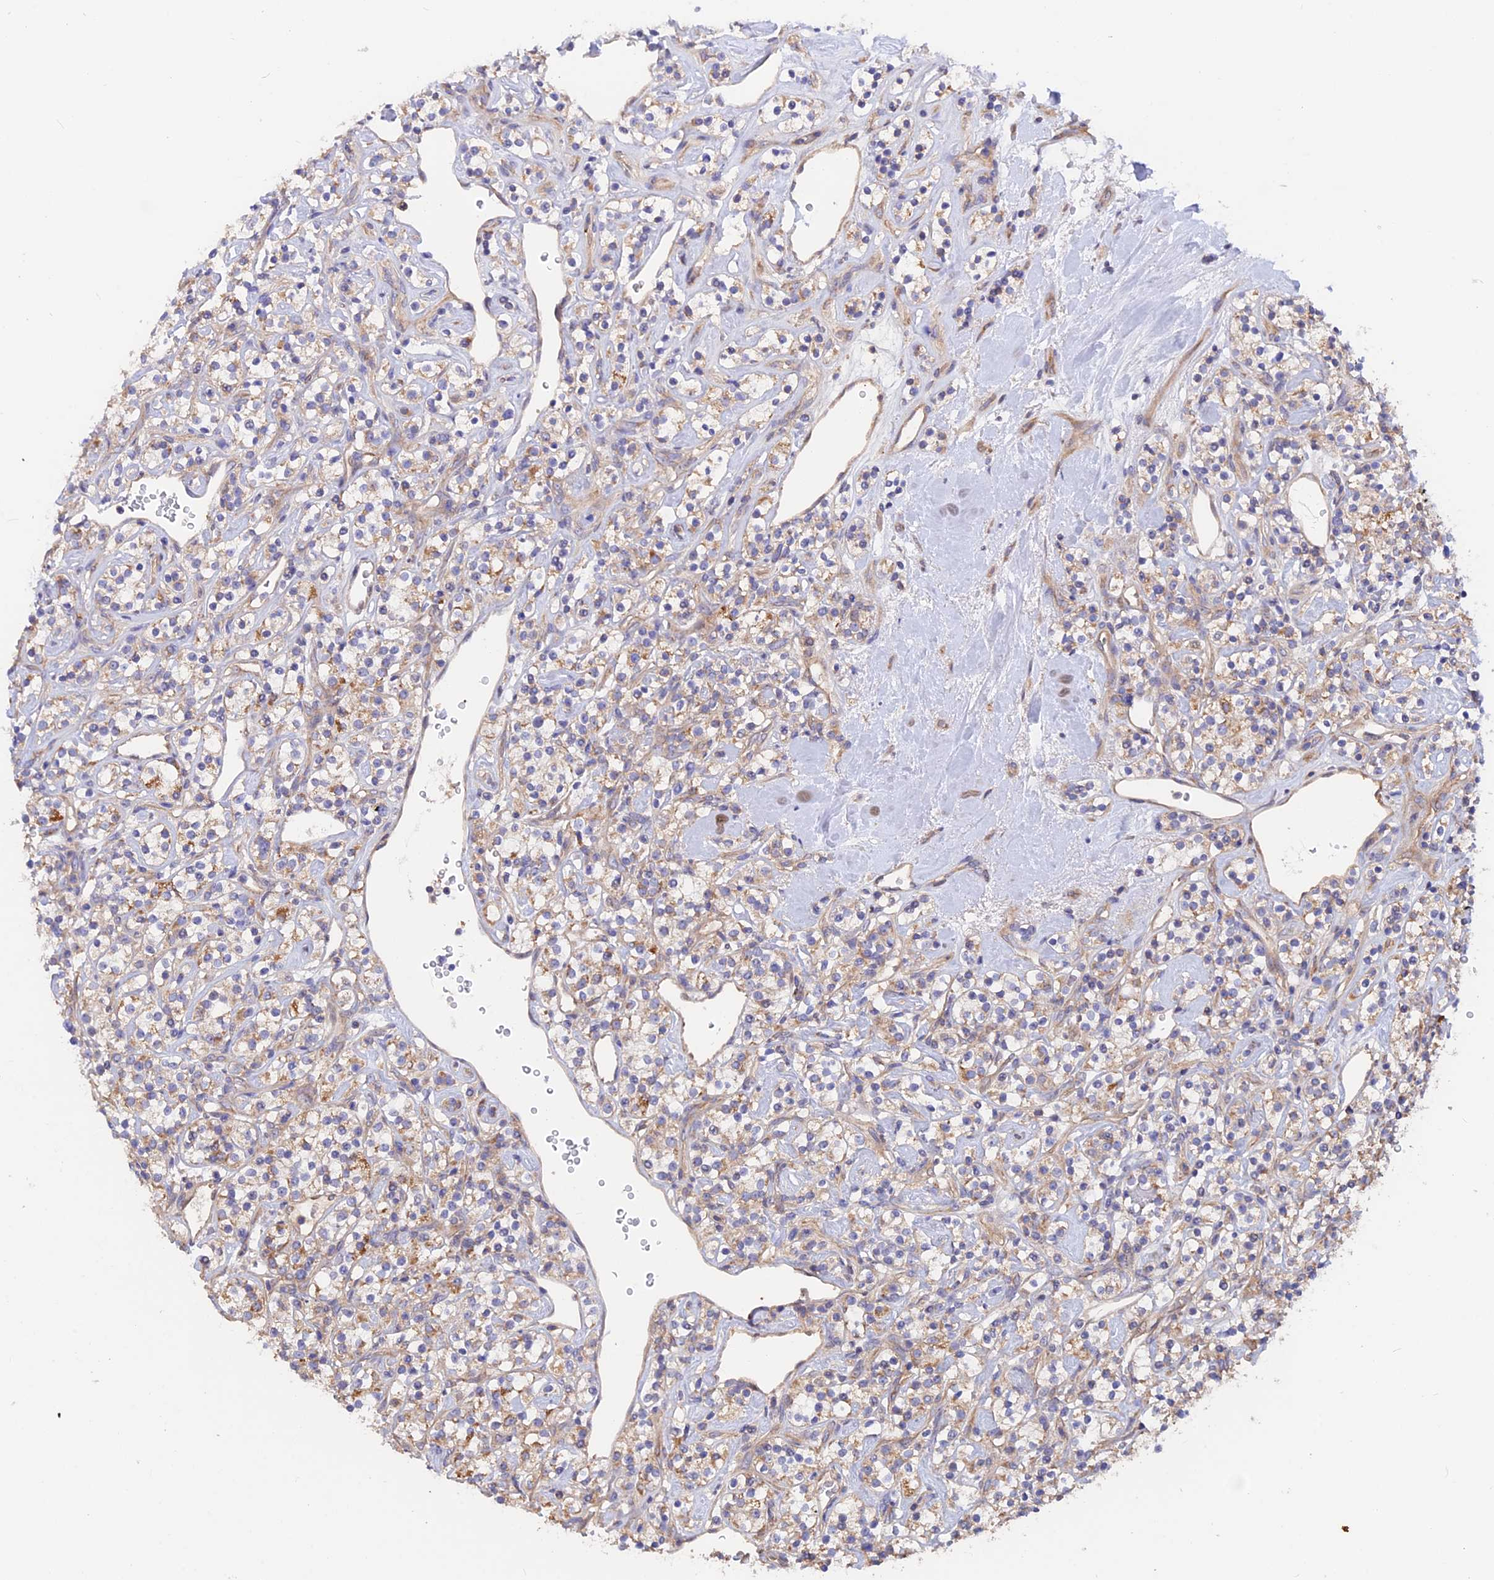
{"staining": {"intensity": "moderate", "quantity": ">75%", "location": "cytoplasmic/membranous"}, "tissue": "renal cancer", "cell_type": "Tumor cells", "image_type": "cancer", "snomed": [{"axis": "morphology", "description": "Adenocarcinoma, NOS"}, {"axis": "topography", "description": "Kidney"}], "caption": "Immunohistochemical staining of renal cancer exhibits medium levels of moderate cytoplasmic/membranous protein positivity in about >75% of tumor cells. (DAB IHC, brown staining for protein, blue staining for nuclei).", "gene": "HYCC1", "patient": {"sex": "male", "age": 77}}